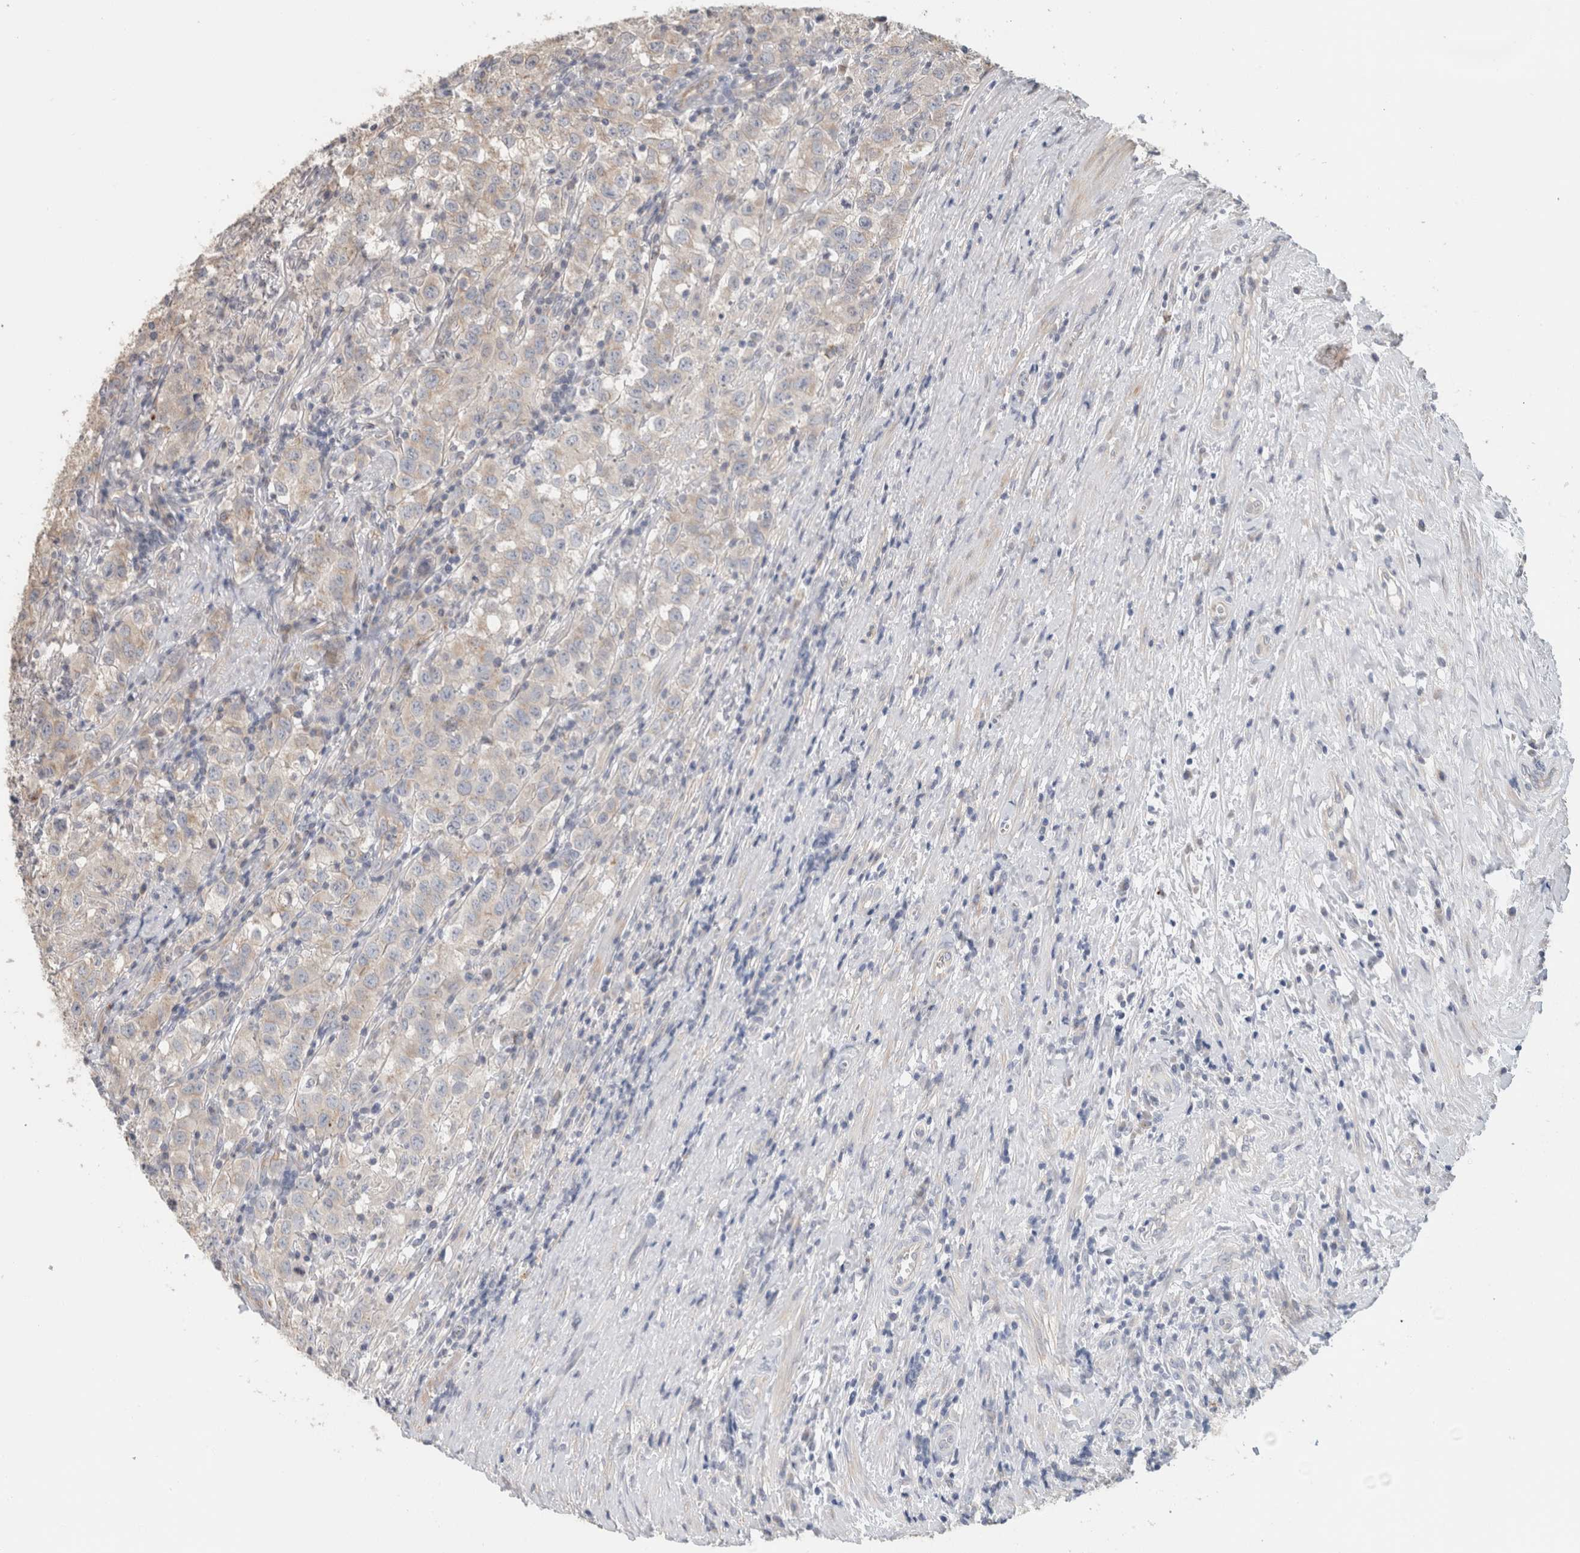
{"staining": {"intensity": "weak", "quantity": "<25%", "location": "cytoplasmic/membranous"}, "tissue": "testis cancer", "cell_type": "Tumor cells", "image_type": "cancer", "snomed": [{"axis": "morphology", "description": "Seminoma, NOS"}, {"axis": "morphology", "description": "Carcinoma, Embryonal, NOS"}, {"axis": "topography", "description": "Testis"}], "caption": "Testis seminoma was stained to show a protein in brown. There is no significant expression in tumor cells. Brightfield microscopy of immunohistochemistry (IHC) stained with DAB (3,3'-diaminobenzidine) (brown) and hematoxylin (blue), captured at high magnification.", "gene": "CLIP1", "patient": {"sex": "male", "age": 43}}